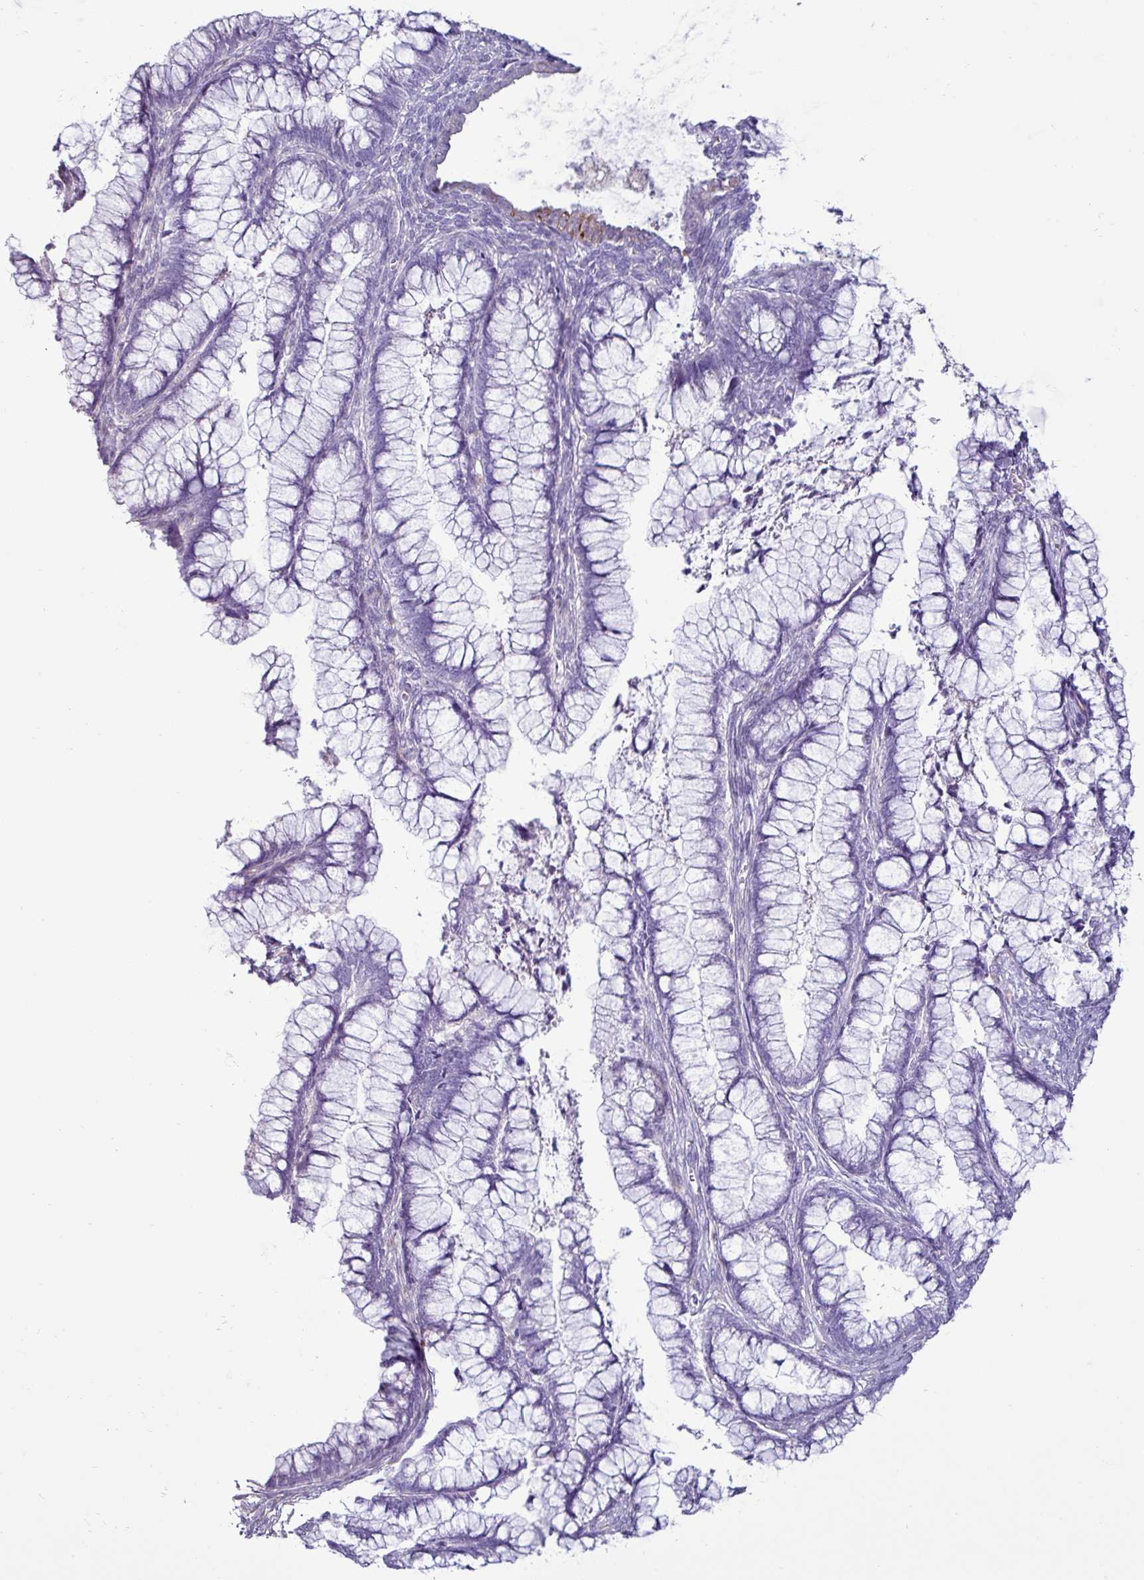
{"staining": {"intensity": "negative", "quantity": "none", "location": "none"}, "tissue": "cervical cancer", "cell_type": "Tumor cells", "image_type": "cancer", "snomed": [{"axis": "morphology", "description": "Adenocarcinoma, NOS"}, {"axis": "topography", "description": "Cervix"}], "caption": "A high-resolution photomicrograph shows immunohistochemistry staining of adenocarcinoma (cervical), which reveals no significant staining in tumor cells.", "gene": "PPP1R35", "patient": {"sex": "female", "age": 44}}